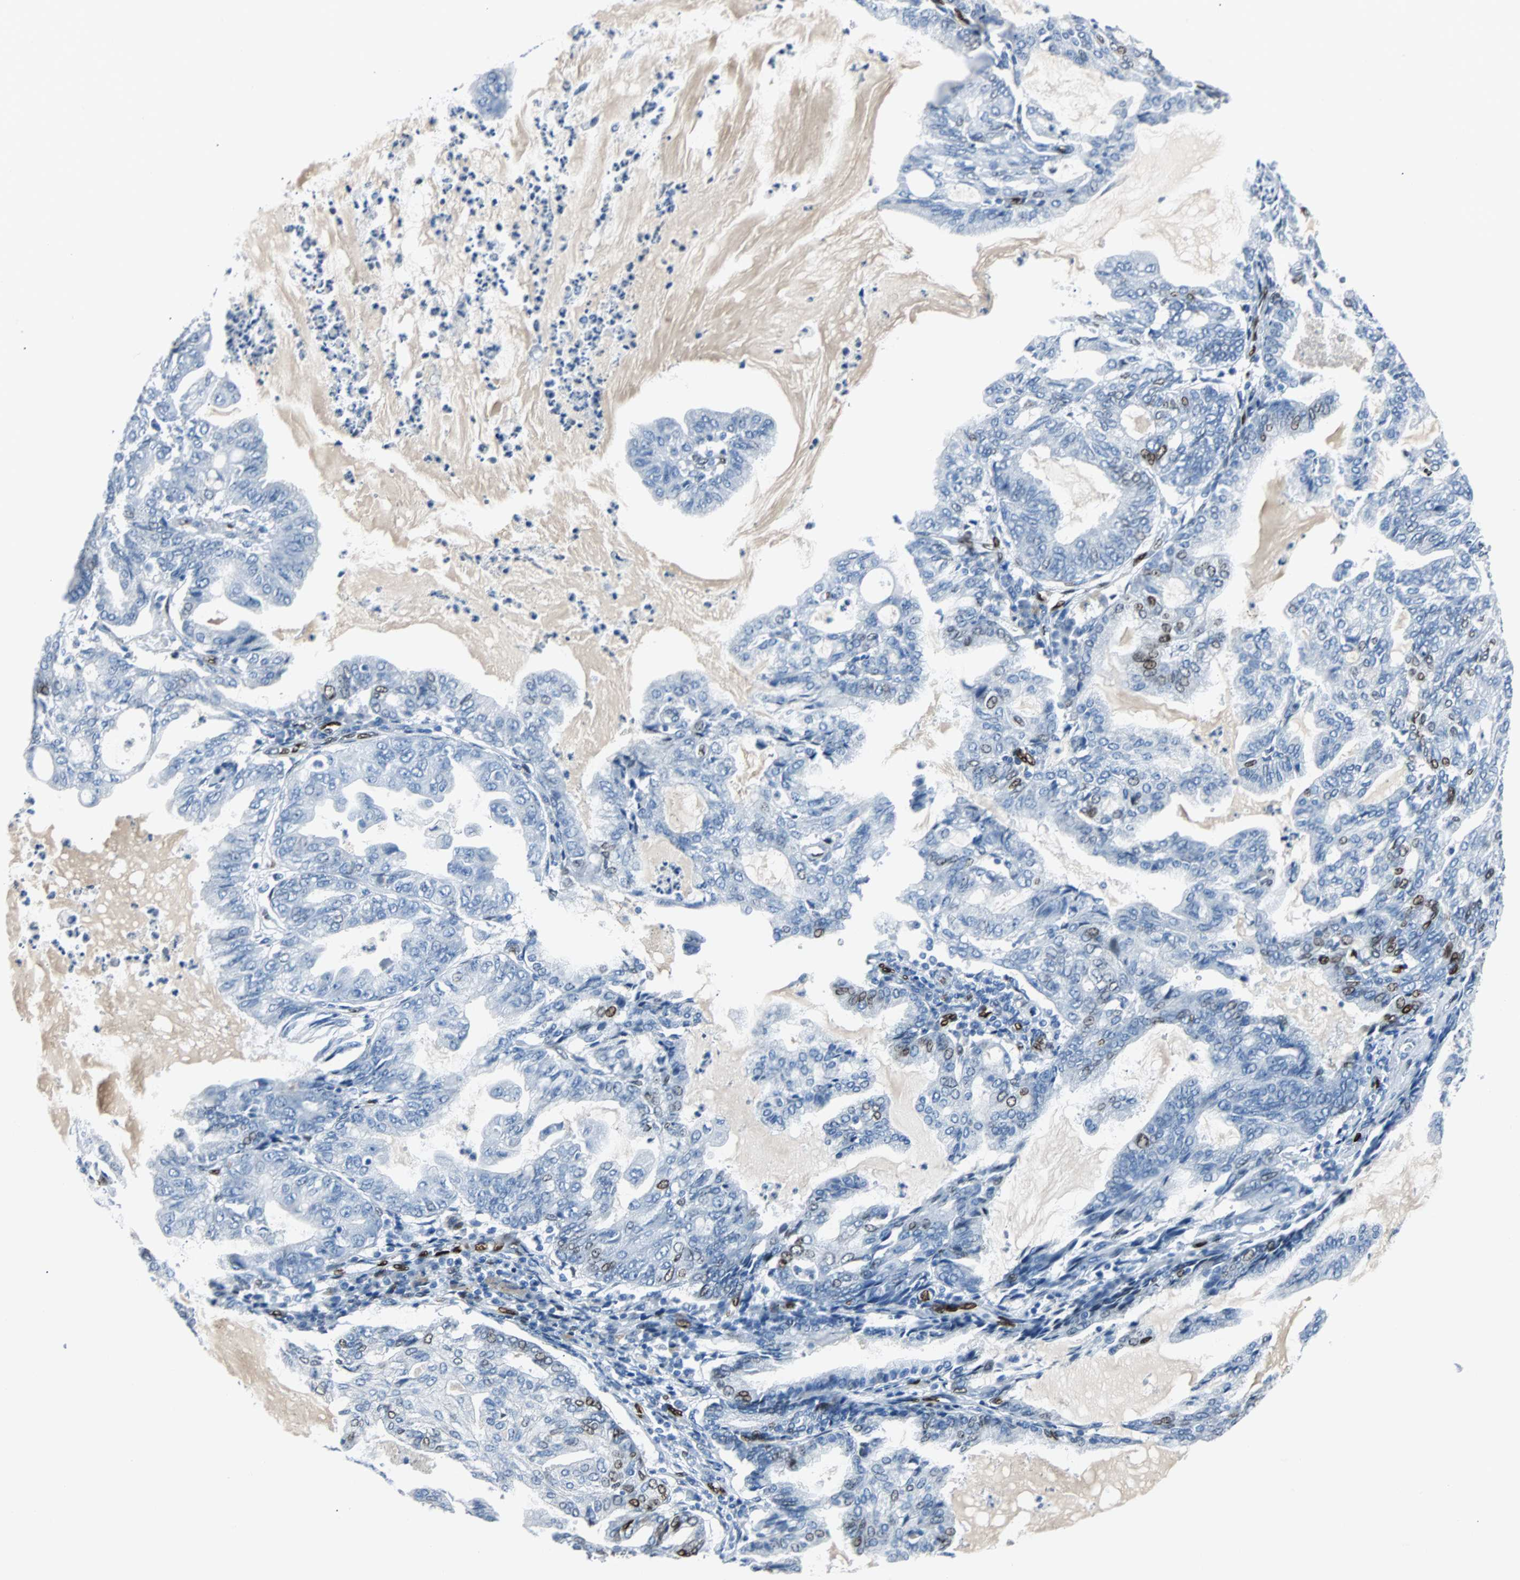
{"staining": {"intensity": "moderate", "quantity": "<25%", "location": "nuclear"}, "tissue": "endometrial cancer", "cell_type": "Tumor cells", "image_type": "cancer", "snomed": [{"axis": "morphology", "description": "Adenocarcinoma, NOS"}, {"axis": "topography", "description": "Endometrium"}], "caption": "Endometrial adenocarcinoma tissue demonstrates moderate nuclear expression in about <25% of tumor cells (IHC, brightfield microscopy, high magnification).", "gene": "IL33", "patient": {"sex": "female", "age": 86}}